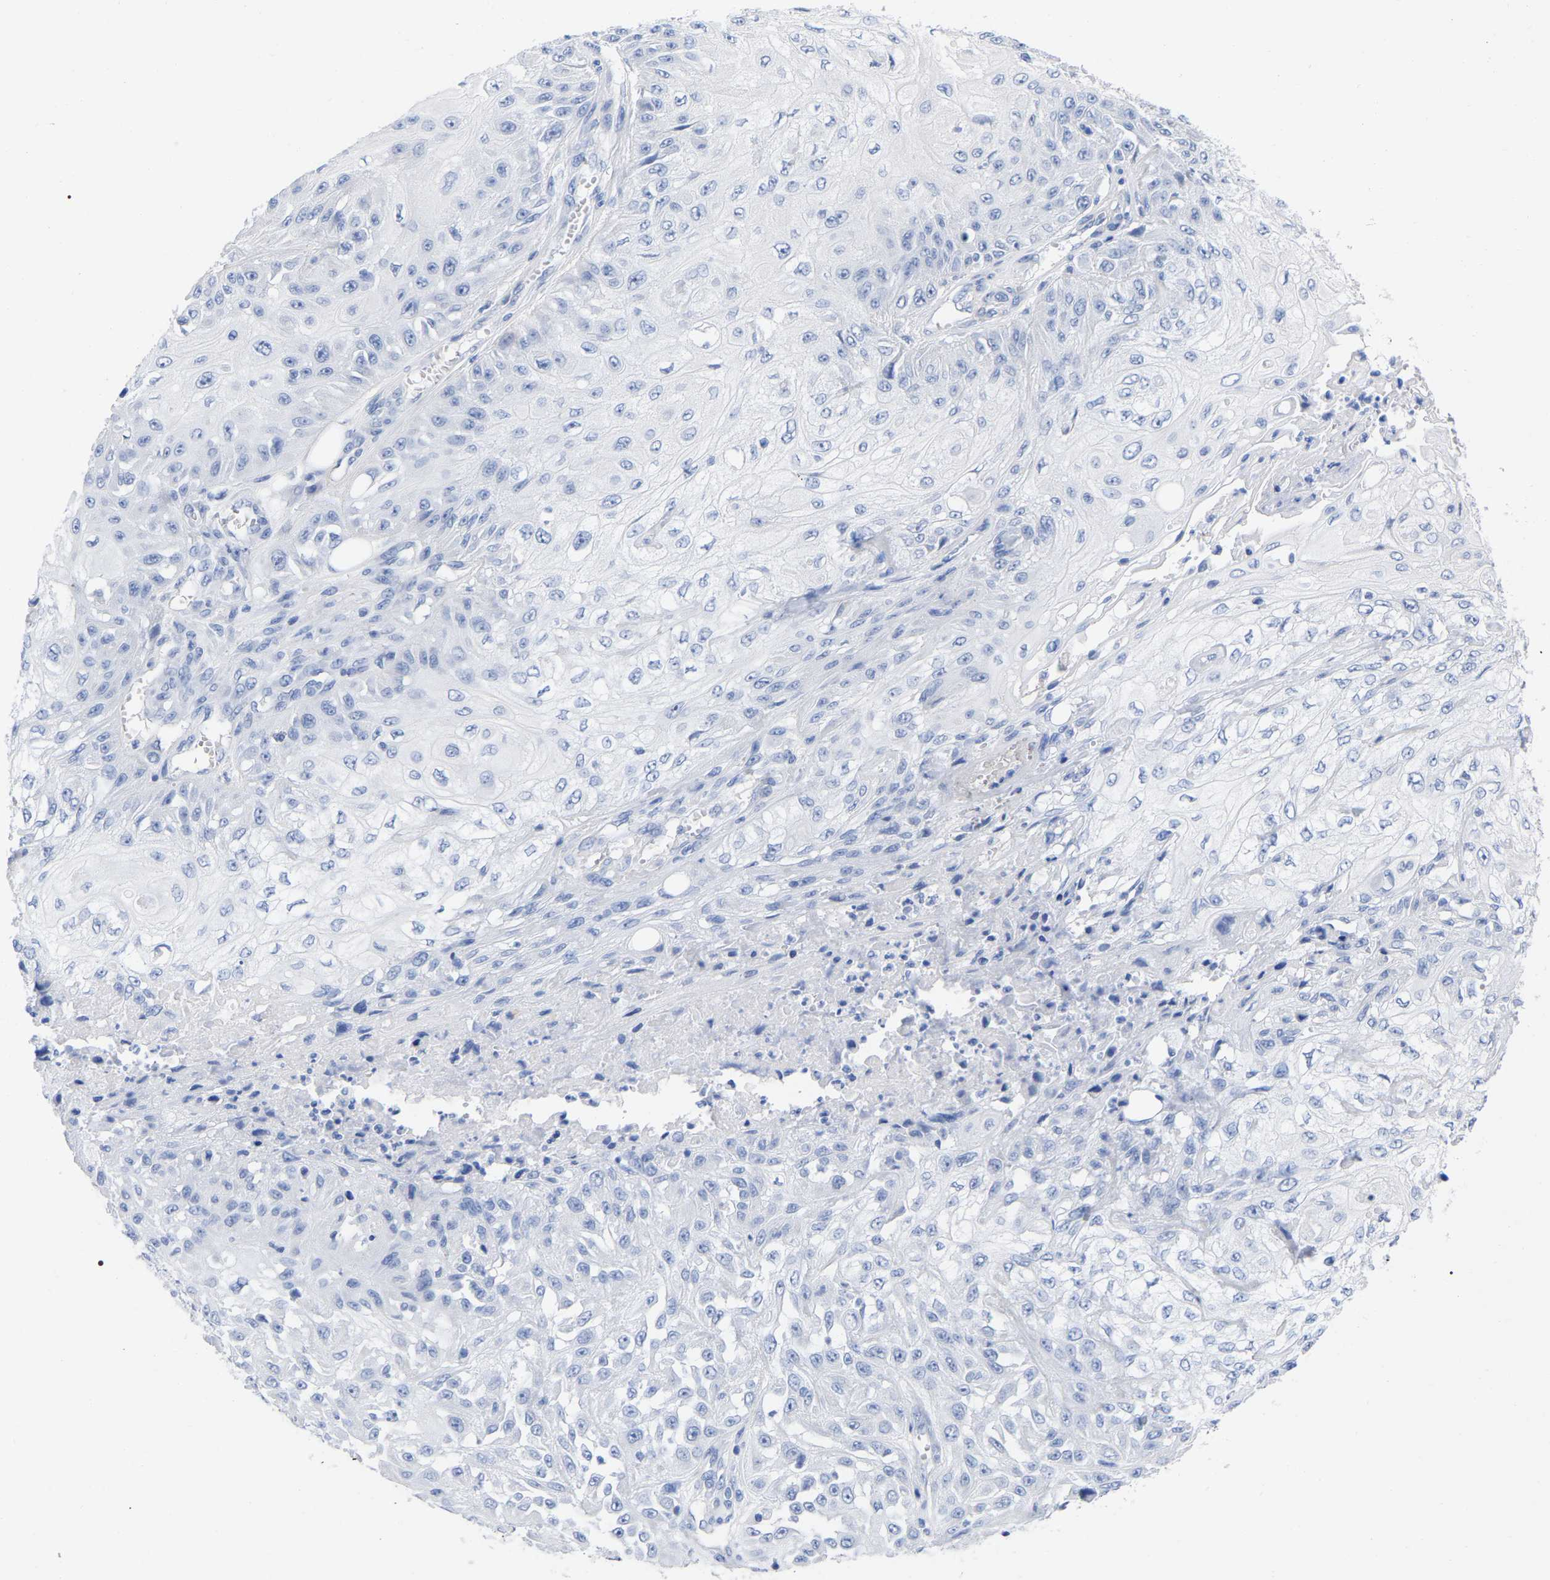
{"staining": {"intensity": "negative", "quantity": "none", "location": "none"}, "tissue": "skin cancer", "cell_type": "Tumor cells", "image_type": "cancer", "snomed": [{"axis": "morphology", "description": "Squamous cell carcinoma, NOS"}, {"axis": "morphology", "description": "Squamous cell carcinoma, metastatic, NOS"}, {"axis": "topography", "description": "Skin"}, {"axis": "topography", "description": "Lymph node"}], "caption": "Immunohistochemistry (IHC) of human skin squamous cell carcinoma exhibits no positivity in tumor cells.", "gene": "HAPLN1", "patient": {"sex": "male", "age": 75}}